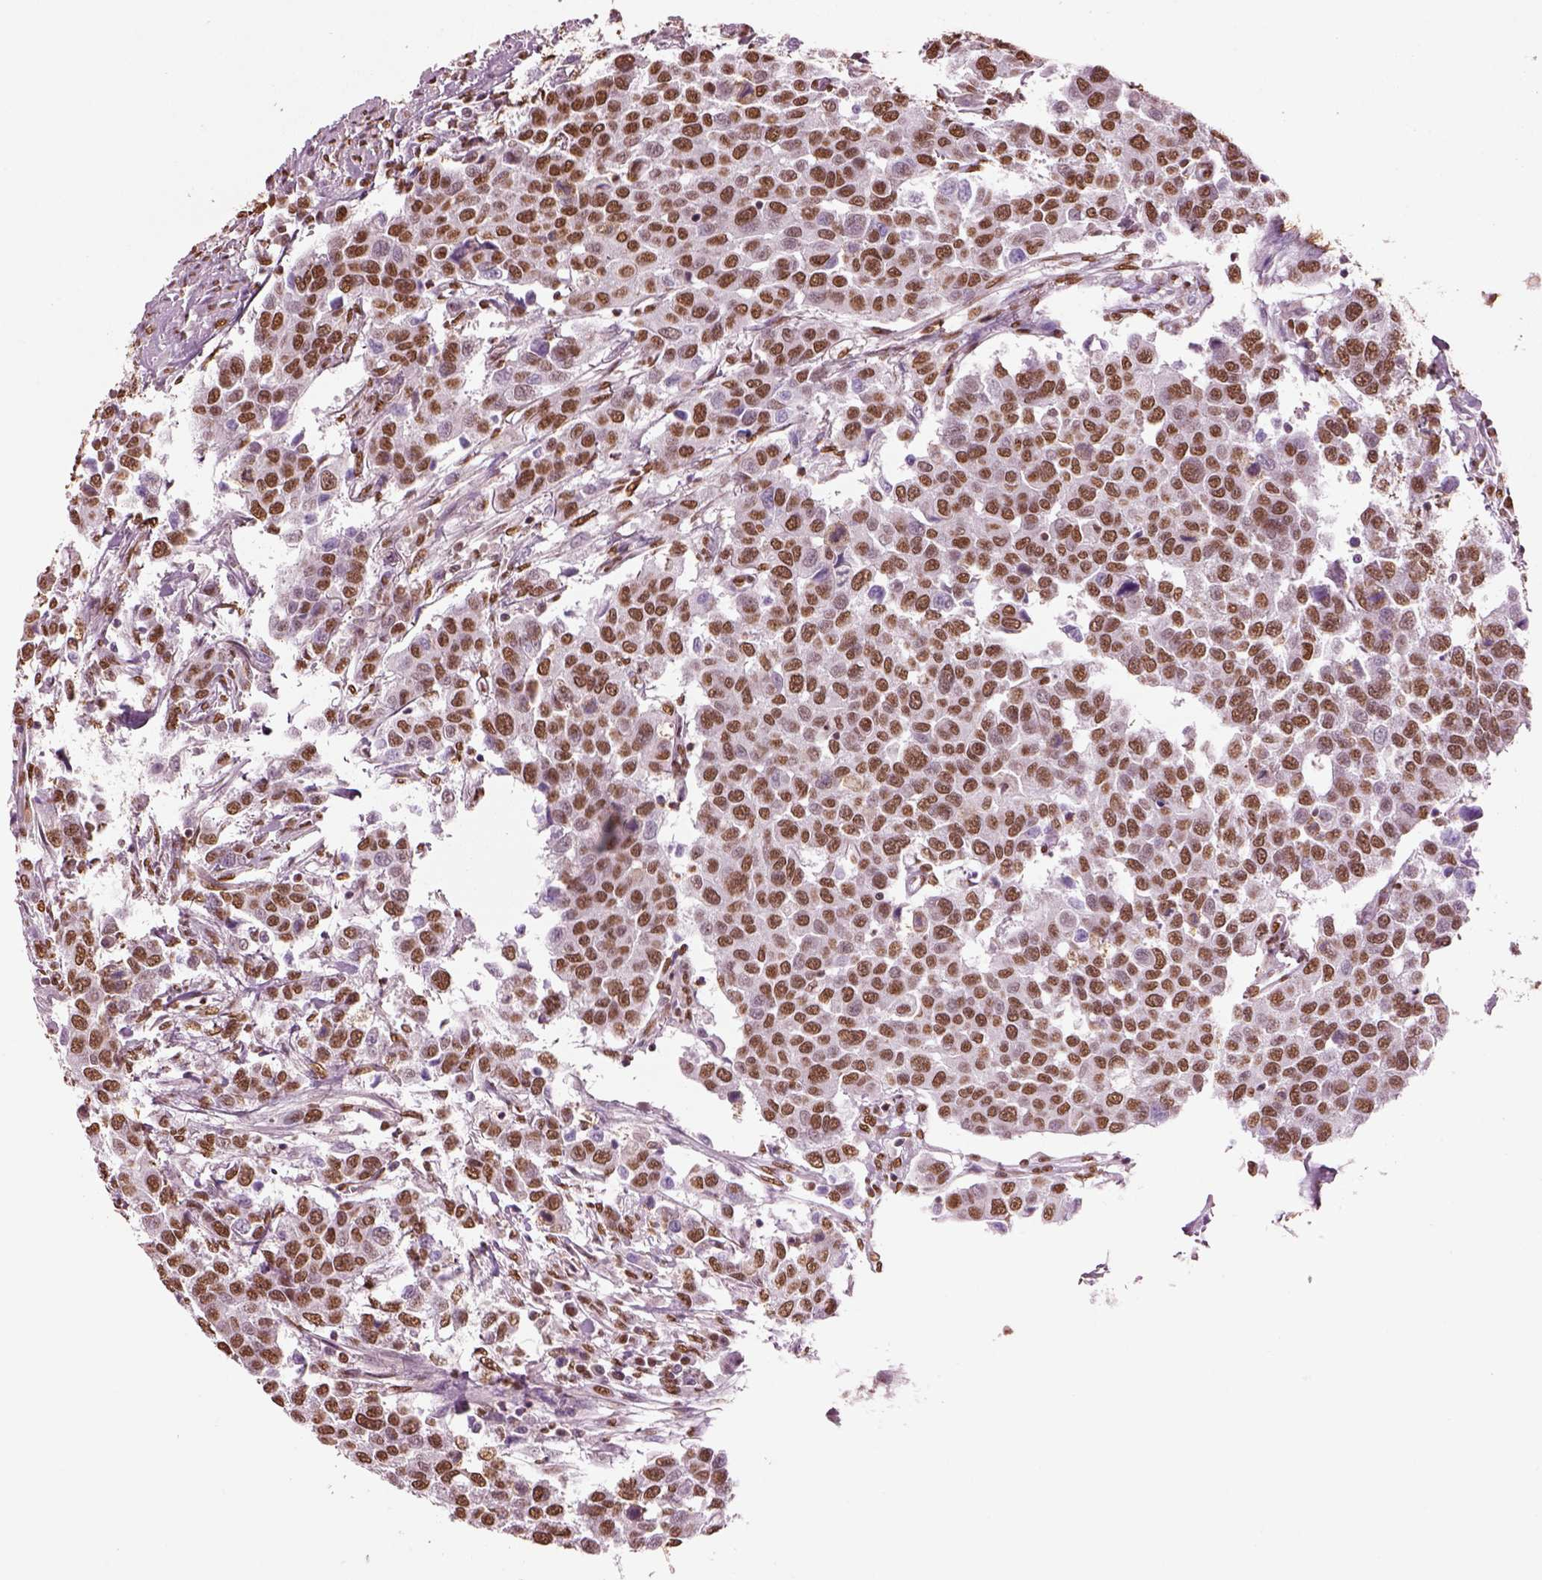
{"staining": {"intensity": "moderate", "quantity": ">75%", "location": "nuclear"}, "tissue": "urothelial cancer", "cell_type": "Tumor cells", "image_type": "cancer", "snomed": [{"axis": "morphology", "description": "Urothelial carcinoma, High grade"}, {"axis": "topography", "description": "Urinary bladder"}], "caption": "Immunohistochemical staining of human urothelial cancer displays medium levels of moderate nuclear protein expression in about >75% of tumor cells.", "gene": "DDX3X", "patient": {"sex": "female", "age": 58}}